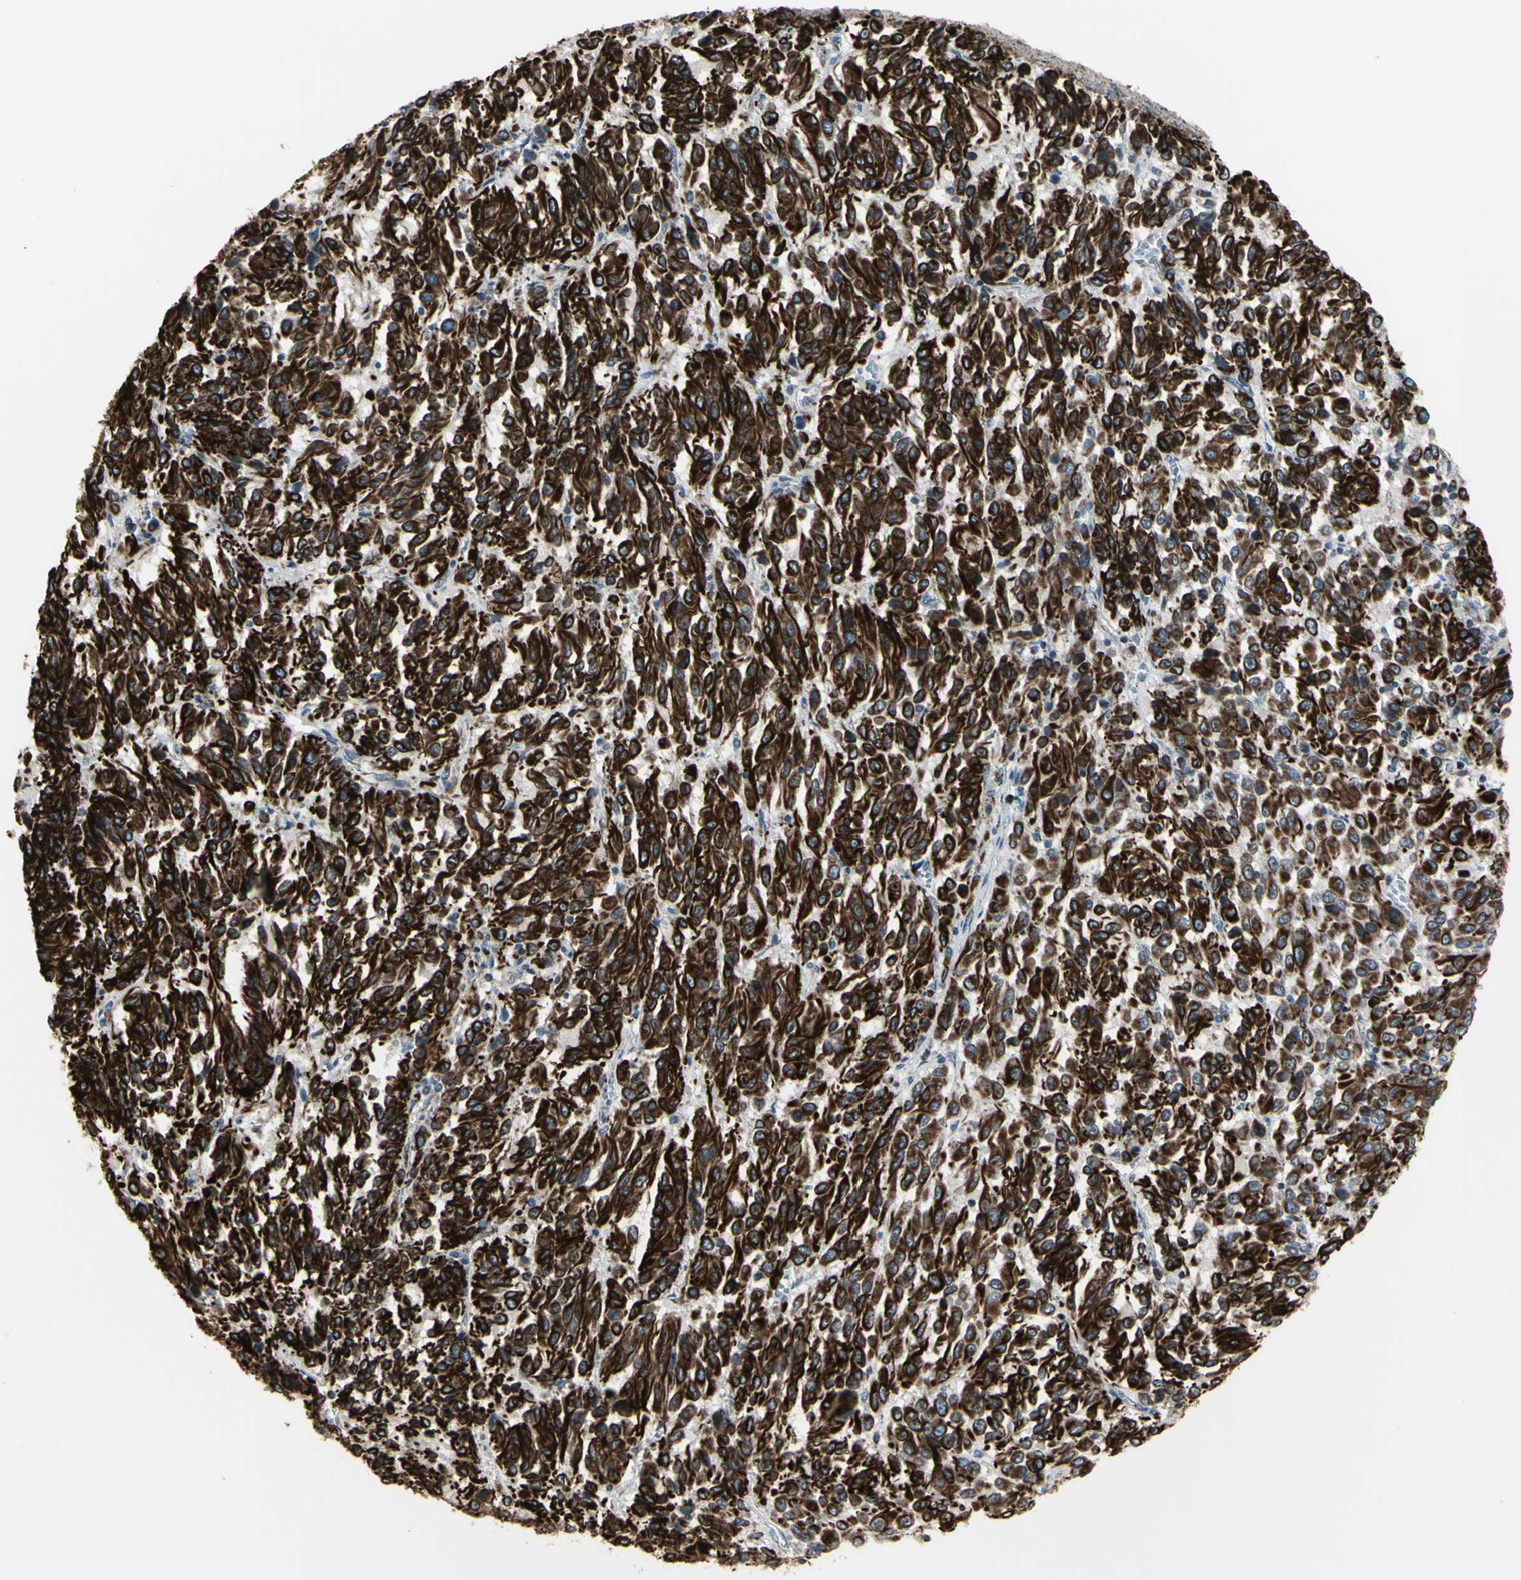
{"staining": {"intensity": "strong", "quantity": ">75%", "location": "cytoplasmic/membranous"}, "tissue": "melanoma", "cell_type": "Tumor cells", "image_type": "cancer", "snomed": [{"axis": "morphology", "description": "Malignant melanoma, Metastatic site"}, {"axis": "topography", "description": "Lung"}], "caption": "Tumor cells show high levels of strong cytoplasmic/membranous positivity in approximately >75% of cells in malignant melanoma (metastatic site). (DAB IHC, brown staining for protein, blue staining for nuclei).", "gene": "FAM171B", "patient": {"sex": "male", "age": 64}}